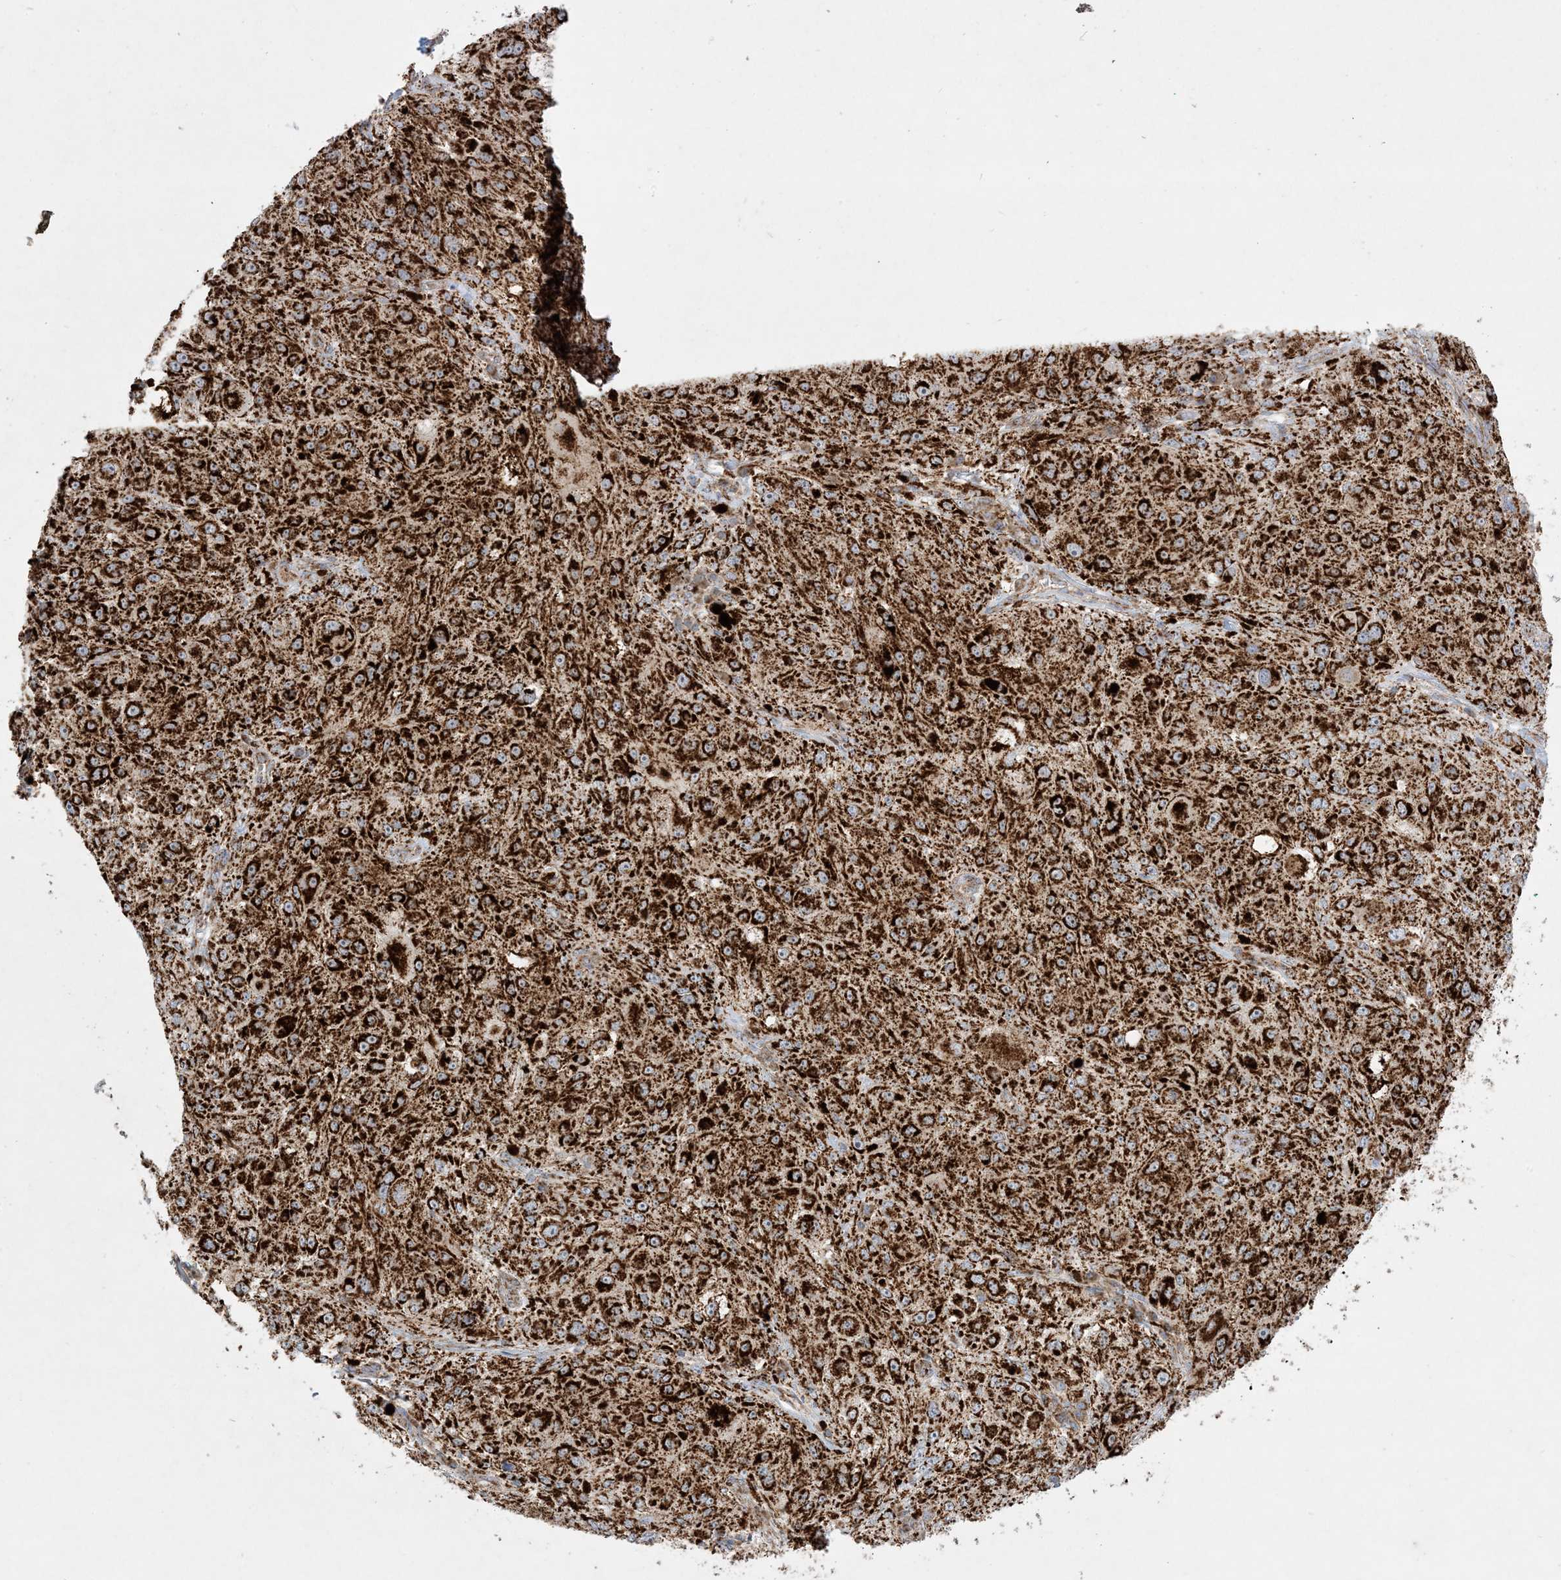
{"staining": {"intensity": "strong", "quantity": ">75%", "location": "cytoplasmic/membranous"}, "tissue": "melanoma", "cell_type": "Tumor cells", "image_type": "cancer", "snomed": [{"axis": "morphology", "description": "Necrosis, NOS"}, {"axis": "morphology", "description": "Malignant melanoma, NOS"}, {"axis": "topography", "description": "Skin"}], "caption": "Strong cytoplasmic/membranous positivity is appreciated in about >75% of tumor cells in melanoma.", "gene": "NDUFAF3", "patient": {"sex": "female", "age": 87}}